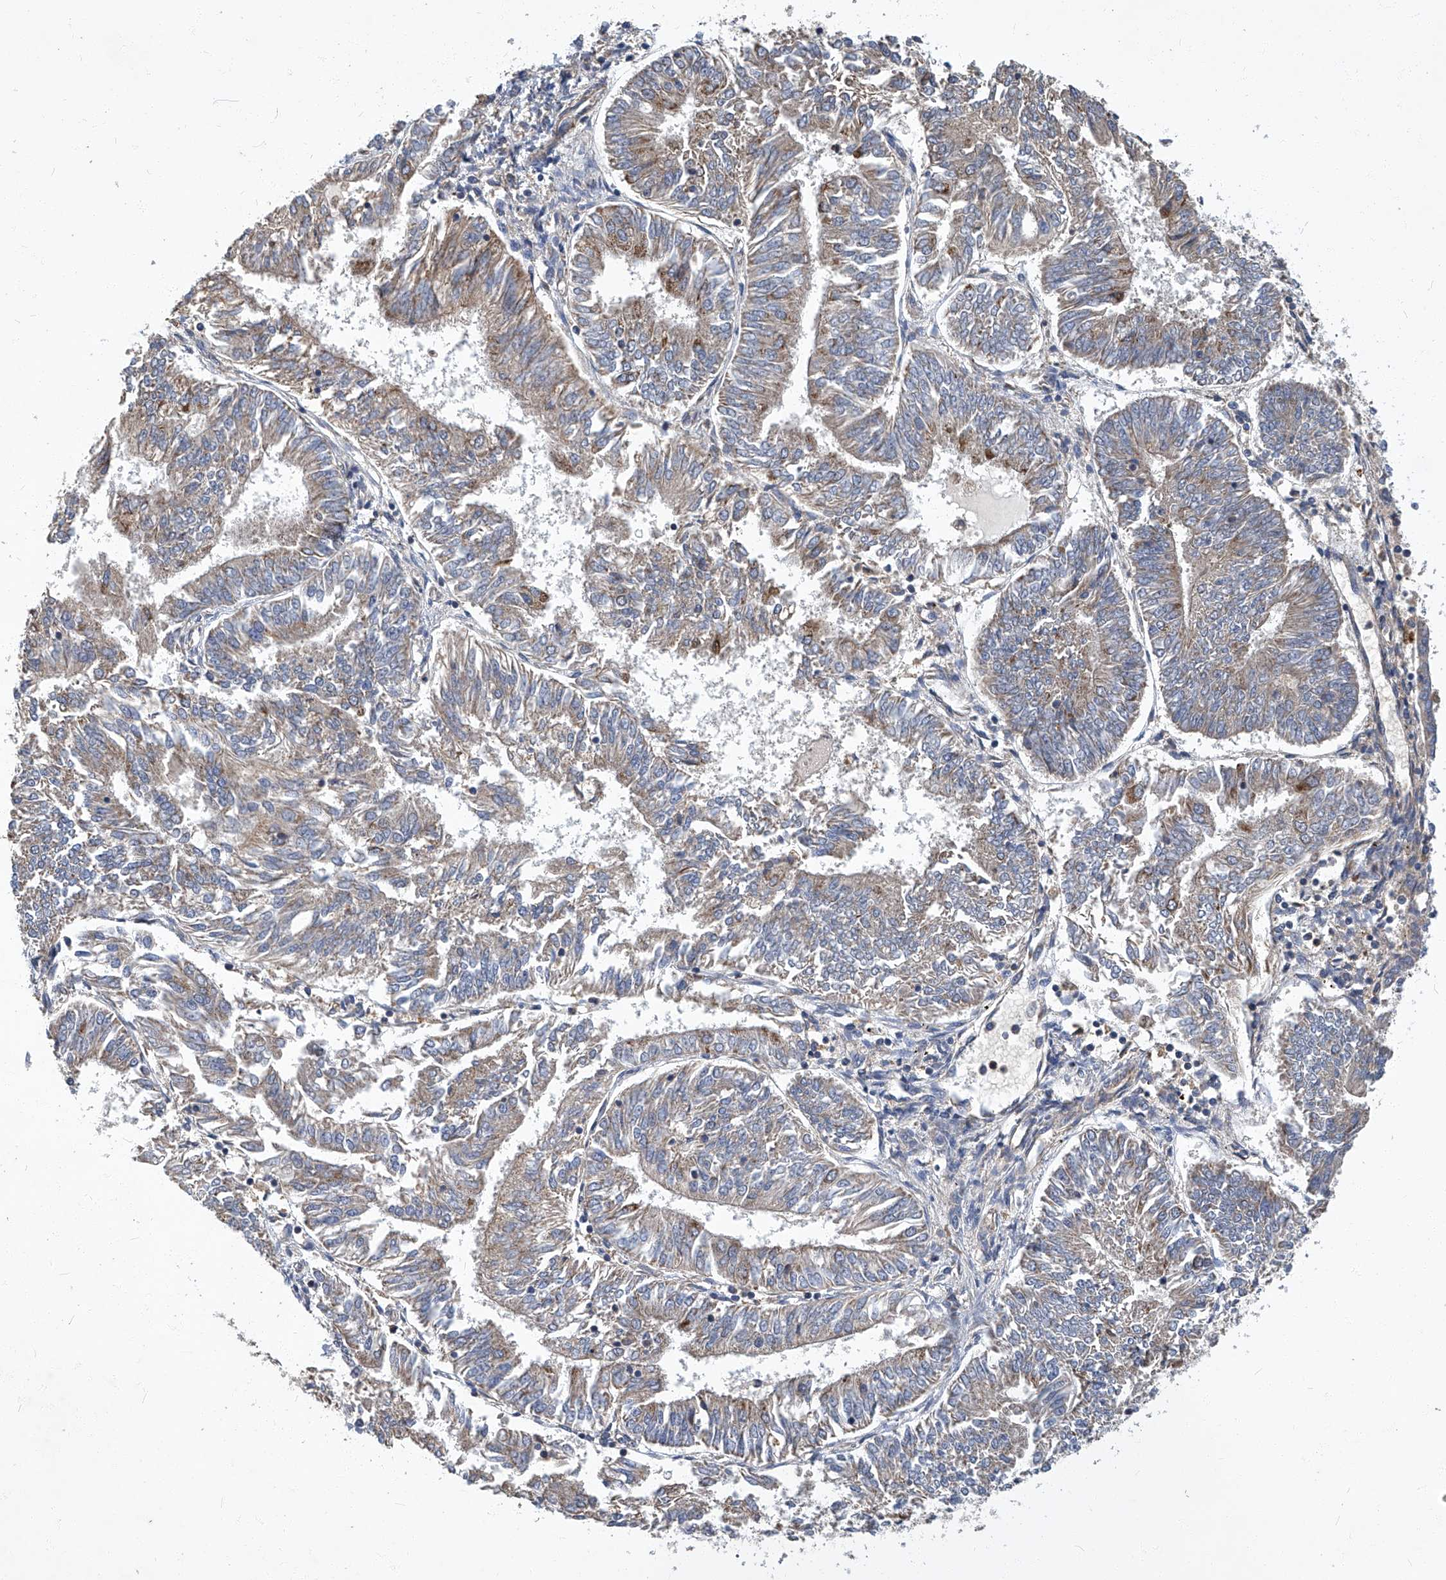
{"staining": {"intensity": "weak", "quantity": "25%-75%", "location": "cytoplasmic/membranous"}, "tissue": "endometrial cancer", "cell_type": "Tumor cells", "image_type": "cancer", "snomed": [{"axis": "morphology", "description": "Adenocarcinoma, NOS"}, {"axis": "topography", "description": "Endometrium"}], "caption": "Immunohistochemistry (IHC) photomicrograph of neoplastic tissue: human endometrial cancer stained using IHC demonstrates low levels of weak protein expression localized specifically in the cytoplasmic/membranous of tumor cells, appearing as a cytoplasmic/membranous brown color.", "gene": "TNFRSF13B", "patient": {"sex": "female", "age": 58}}